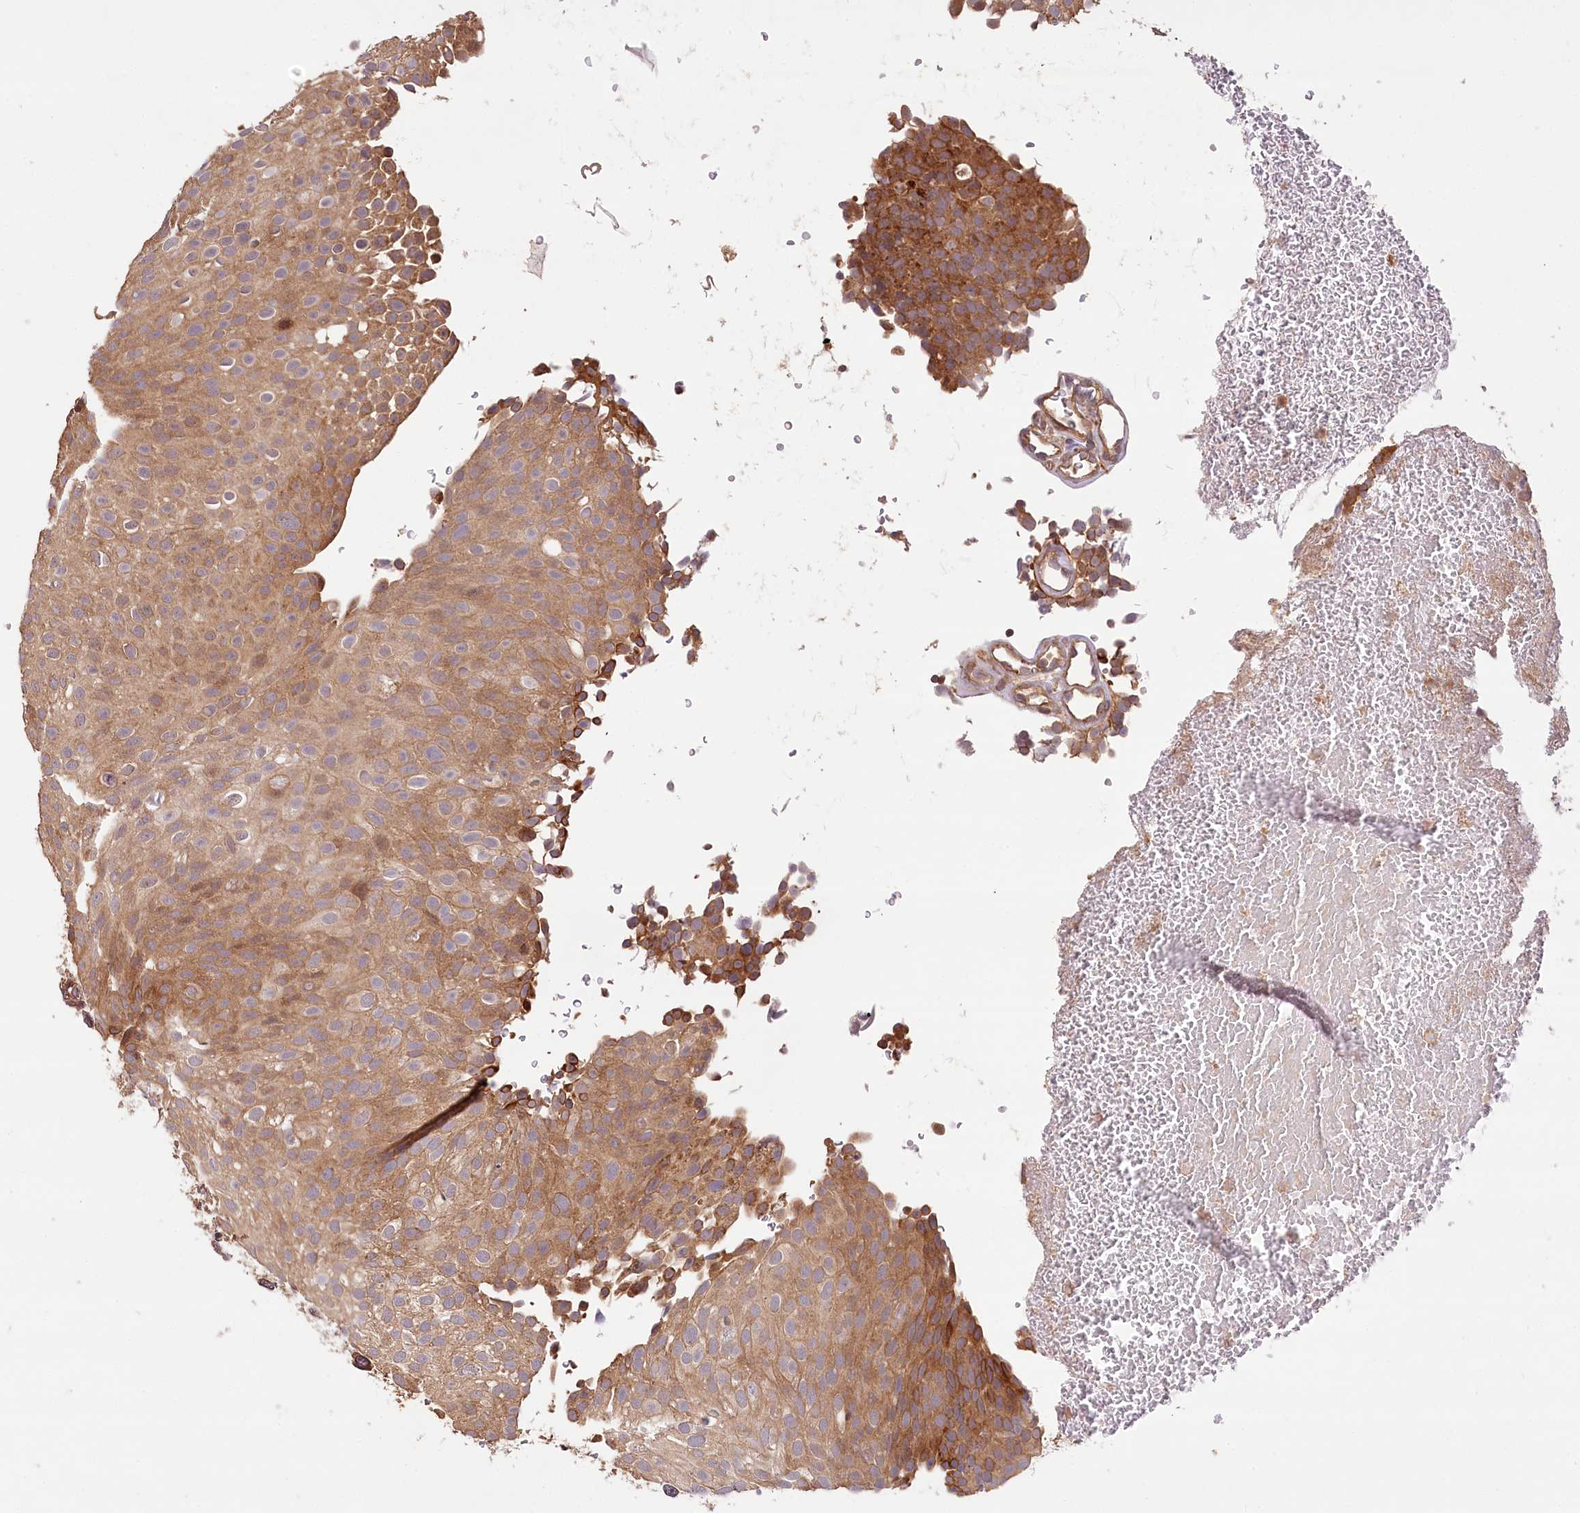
{"staining": {"intensity": "moderate", "quantity": ">75%", "location": "cytoplasmic/membranous"}, "tissue": "urothelial cancer", "cell_type": "Tumor cells", "image_type": "cancer", "snomed": [{"axis": "morphology", "description": "Urothelial carcinoma, Low grade"}, {"axis": "topography", "description": "Urinary bladder"}], "caption": "Moderate cytoplasmic/membranous staining is seen in approximately >75% of tumor cells in urothelial cancer.", "gene": "LSS", "patient": {"sex": "male", "age": 78}}